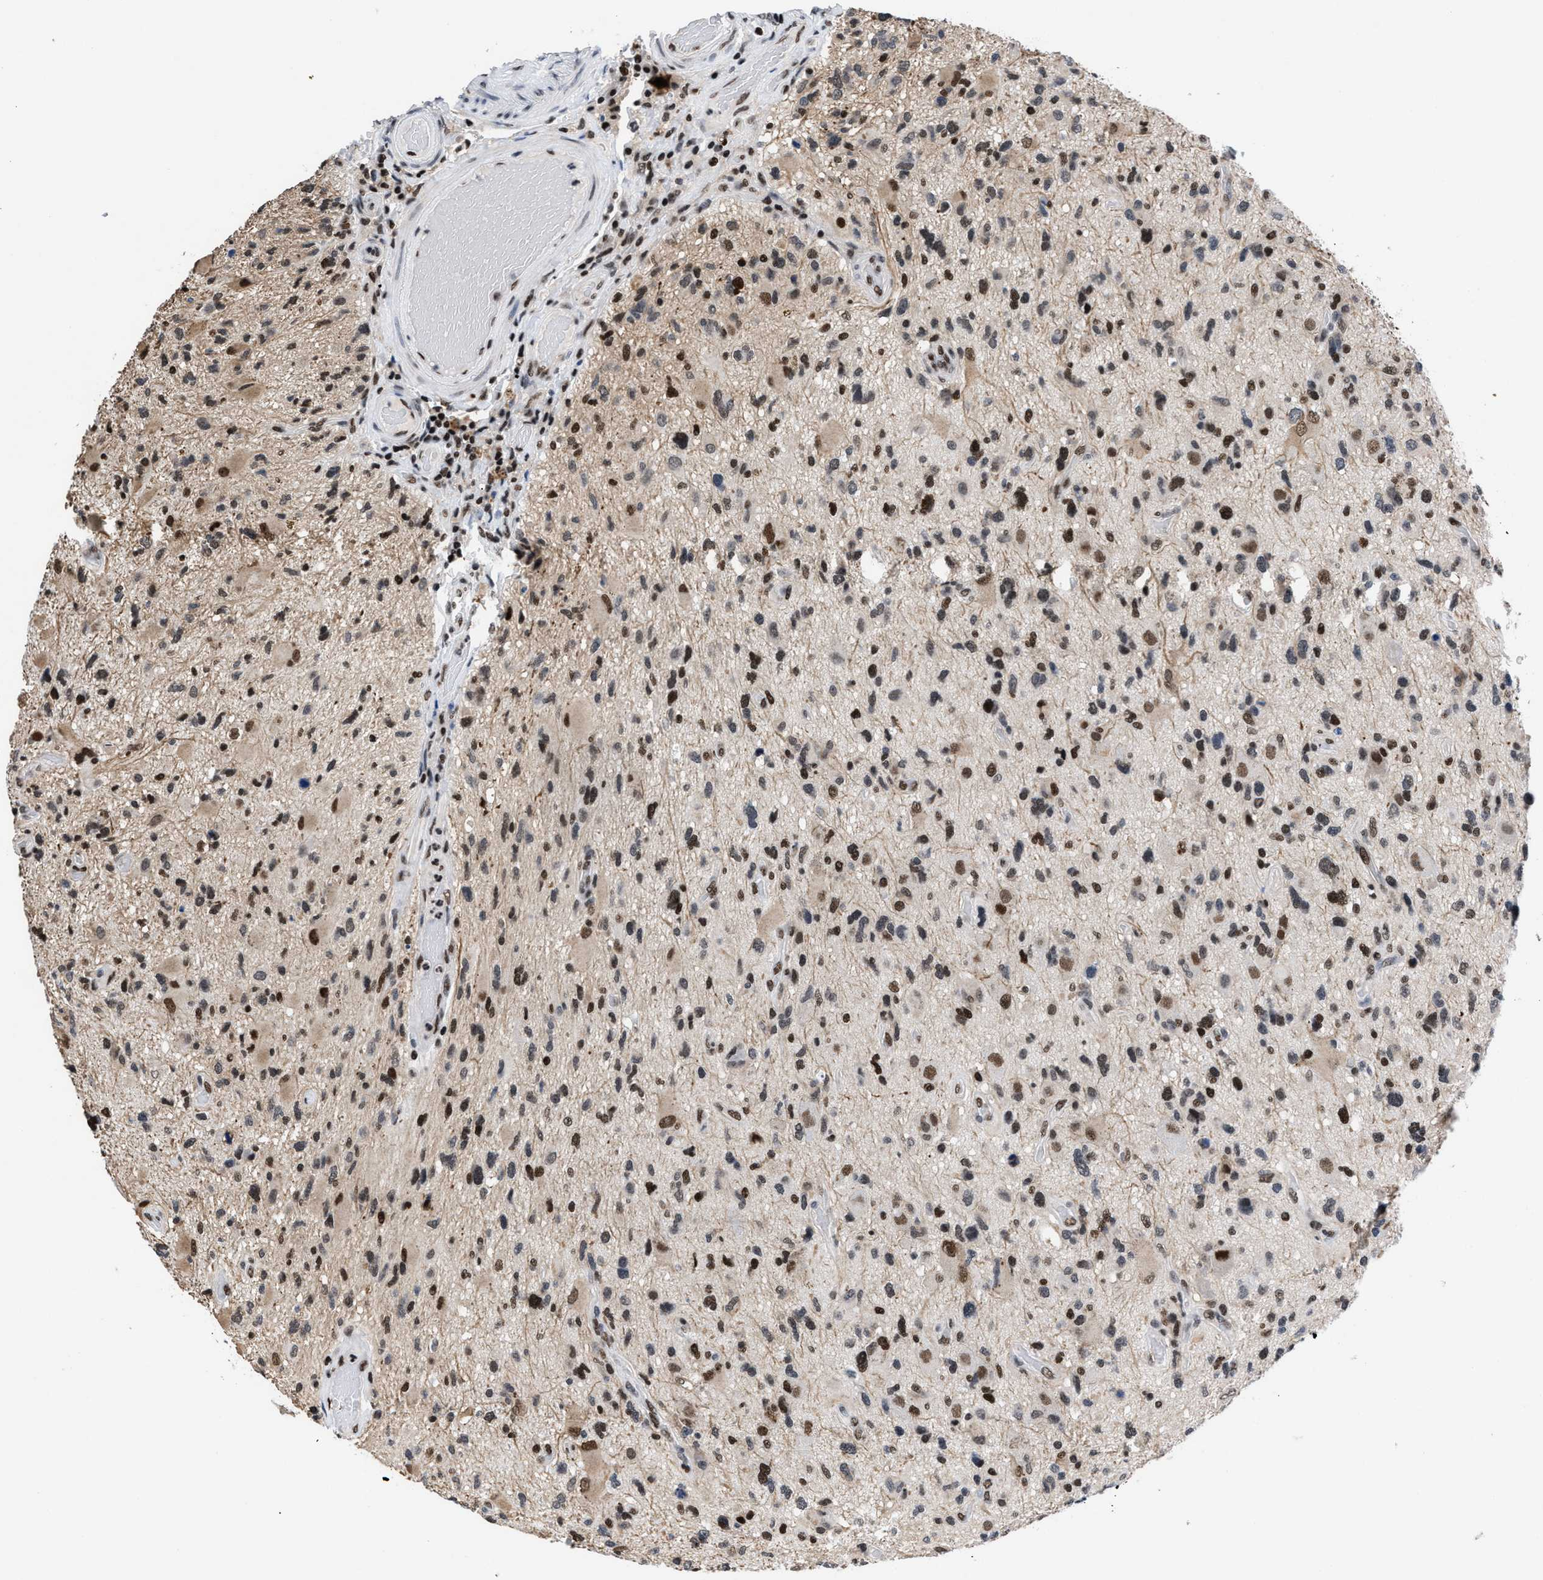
{"staining": {"intensity": "moderate", "quantity": ">75%", "location": "nuclear"}, "tissue": "glioma", "cell_type": "Tumor cells", "image_type": "cancer", "snomed": [{"axis": "morphology", "description": "Glioma, malignant, High grade"}, {"axis": "topography", "description": "Brain"}], "caption": "Moderate nuclear expression for a protein is appreciated in about >75% of tumor cells of malignant glioma (high-grade) using immunohistochemistry.", "gene": "WDR81", "patient": {"sex": "male", "age": 33}}